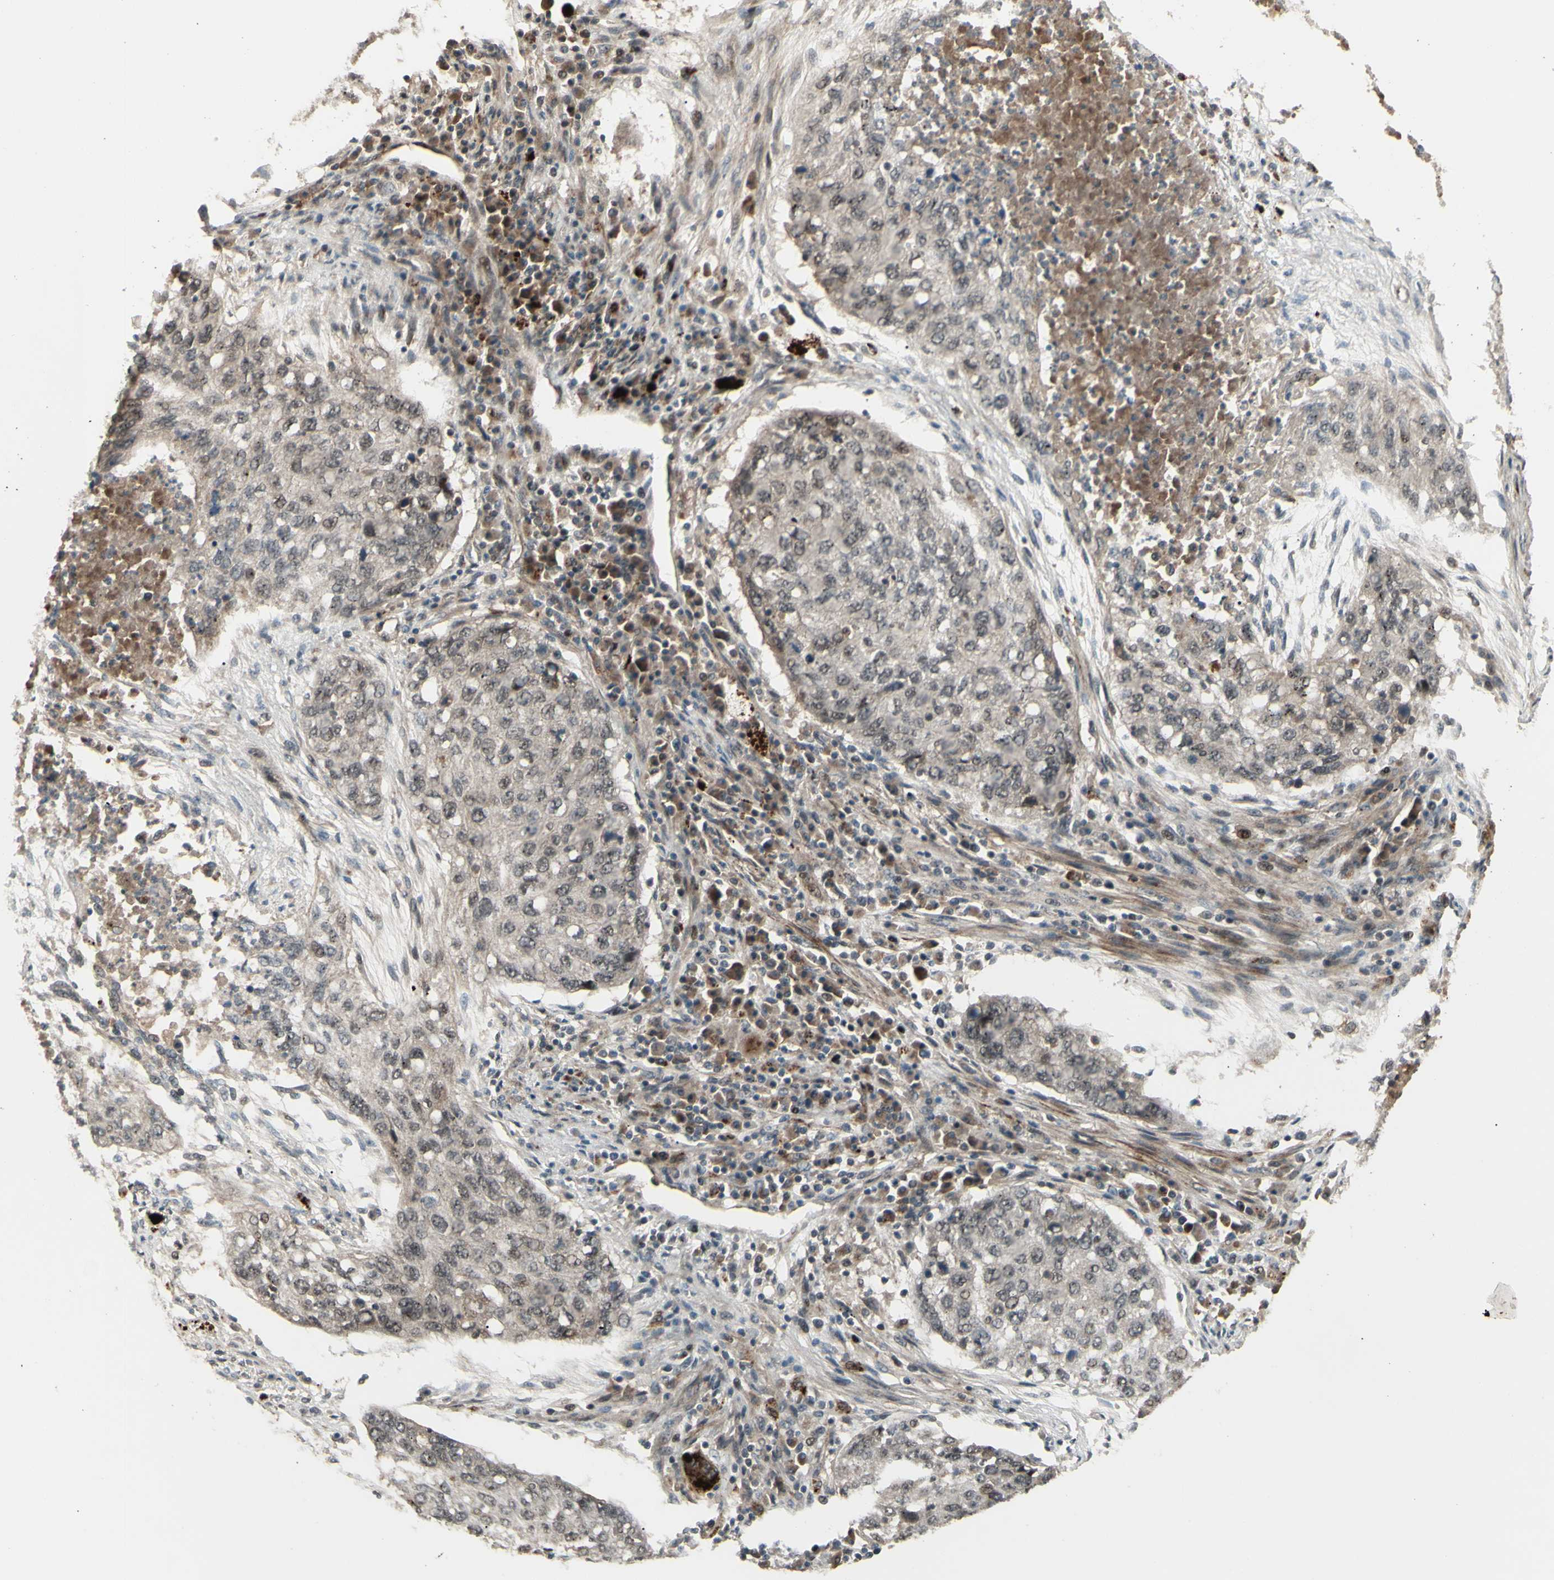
{"staining": {"intensity": "weak", "quantity": "25%-75%", "location": "cytoplasmic/membranous,nuclear"}, "tissue": "lung cancer", "cell_type": "Tumor cells", "image_type": "cancer", "snomed": [{"axis": "morphology", "description": "Squamous cell carcinoma, NOS"}, {"axis": "topography", "description": "Lung"}], "caption": "Immunohistochemistry photomicrograph of human lung squamous cell carcinoma stained for a protein (brown), which exhibits low levels of weak cytoplasmic/membranous and nuclear expression in about 25%-75% of tumor cells.", "gene": "MLF2", "patient": {"sex": "female", "age": 63}}